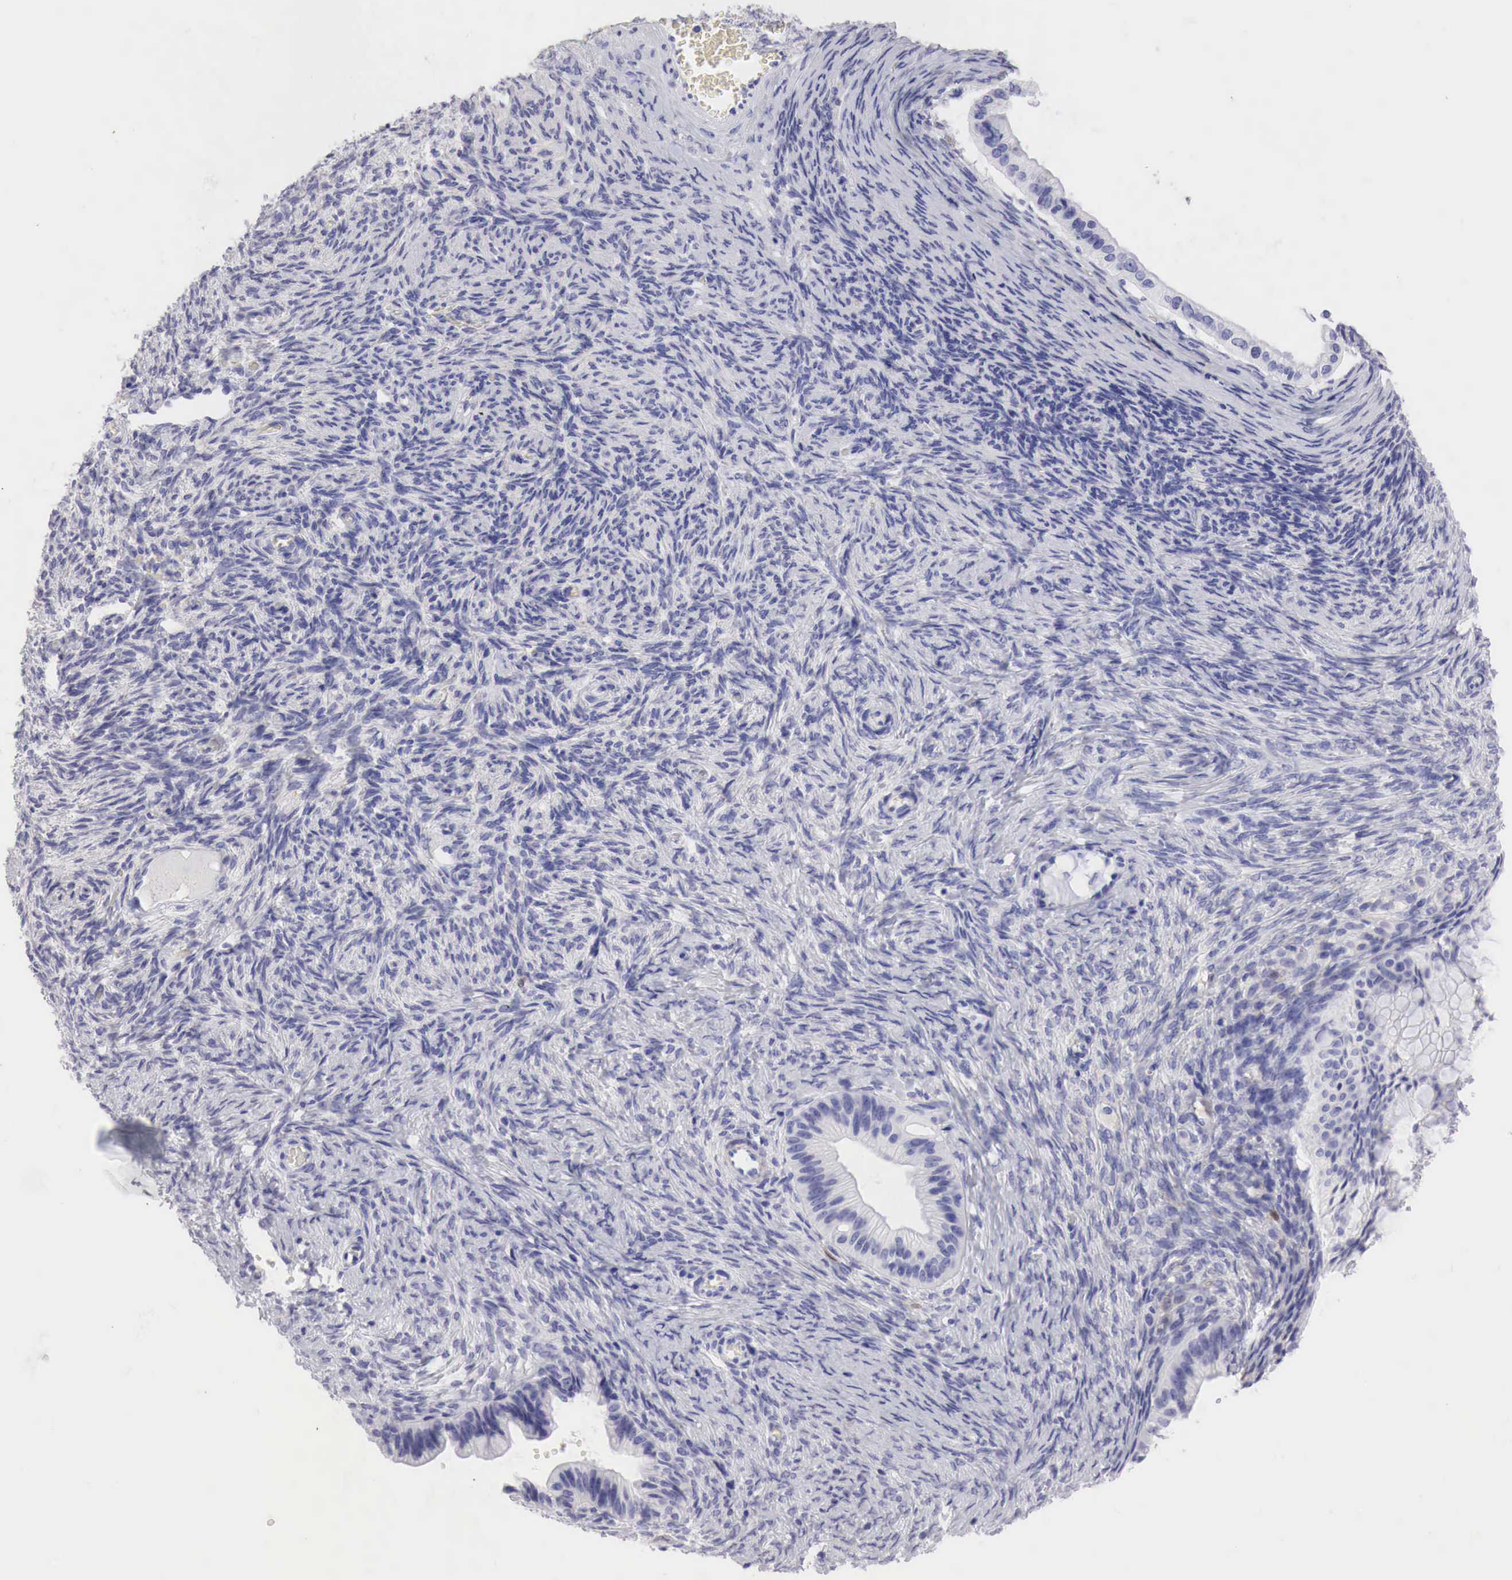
{"staining": {"intensity": "negative", "quantity": "none", "location": "none"}, "tissue": "ovarian cancer", "cell_type": "Tumor cells", "image_type": "cancer", "snomed": [{"axis": "morphology", "description": "Cystadenocarcinoma, mucinous, NOS"}, {"axis": "topography", "description": "Ovary"}], "caption": "Human ovarian cancer (mucinous cystadenocarcinoma) stained for a protein using IHC displays no positivity in tumor cells.", "gene": "CDKN2A", "patient": {"sex": "female", "age": 57}}